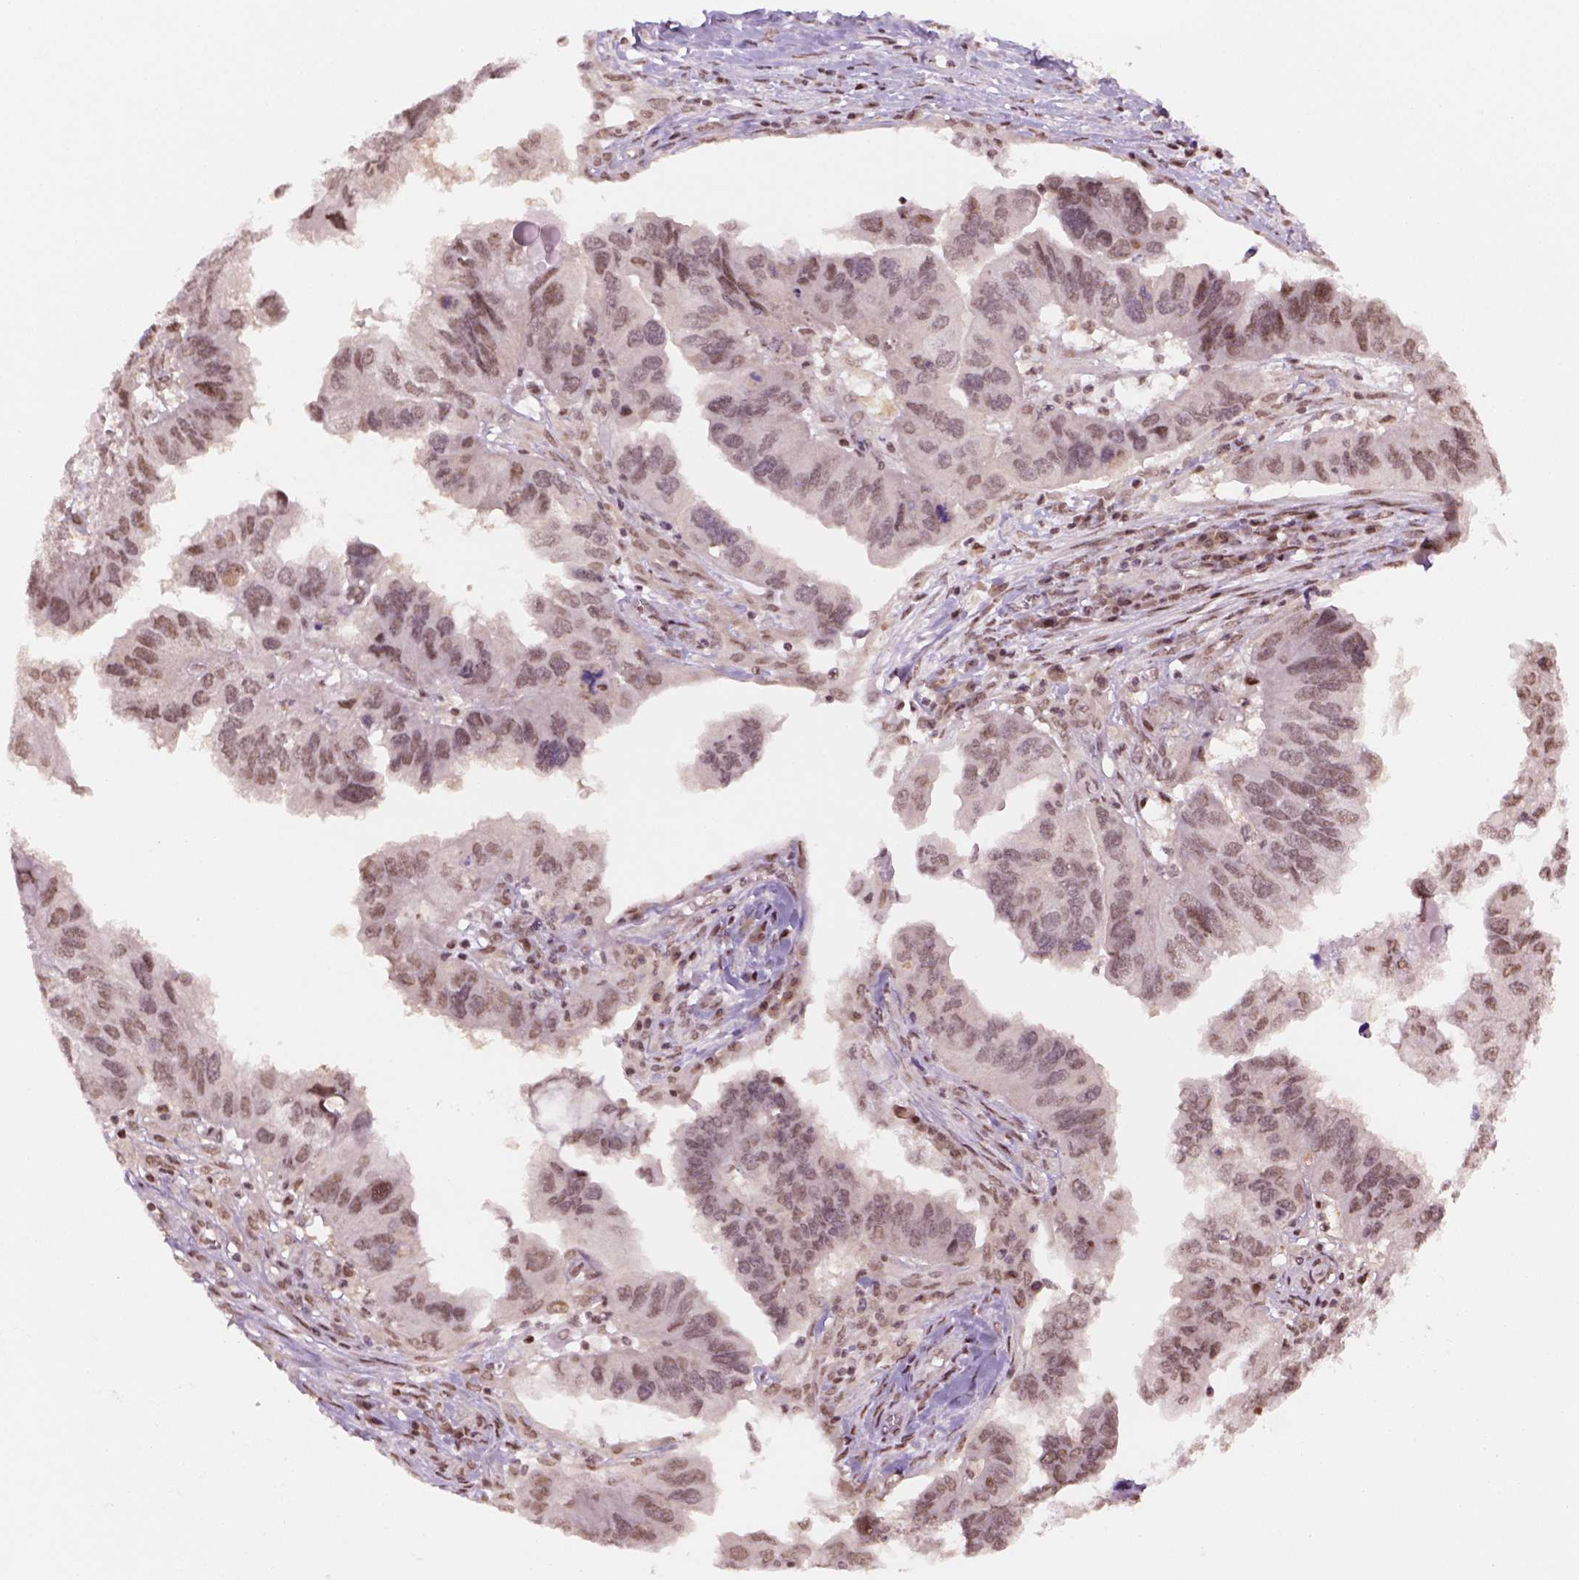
{"staining": {"intensity": "weak", "quantity": "25%-75%", "location": "nuclear"}, "tissue": "ovarian cancer", "cell_type": "Tumor cells", "image_type": "cancer", "snomed": [{"axis": "morphology", "description": "Cystadenocarcinoma, serous, NOS"}, {"axis": "topography", "description": "Ovary"}], "caption": "Weak nuclear positivity is seen in approximately 25%-75% of tumor cells in serous cystadenocarcinoma (ovarian). (DAB = brown stain, brightfield microscopy at high magnification).", "gene": "GOT1", "patient": {"sex": "female", "age": 79}}